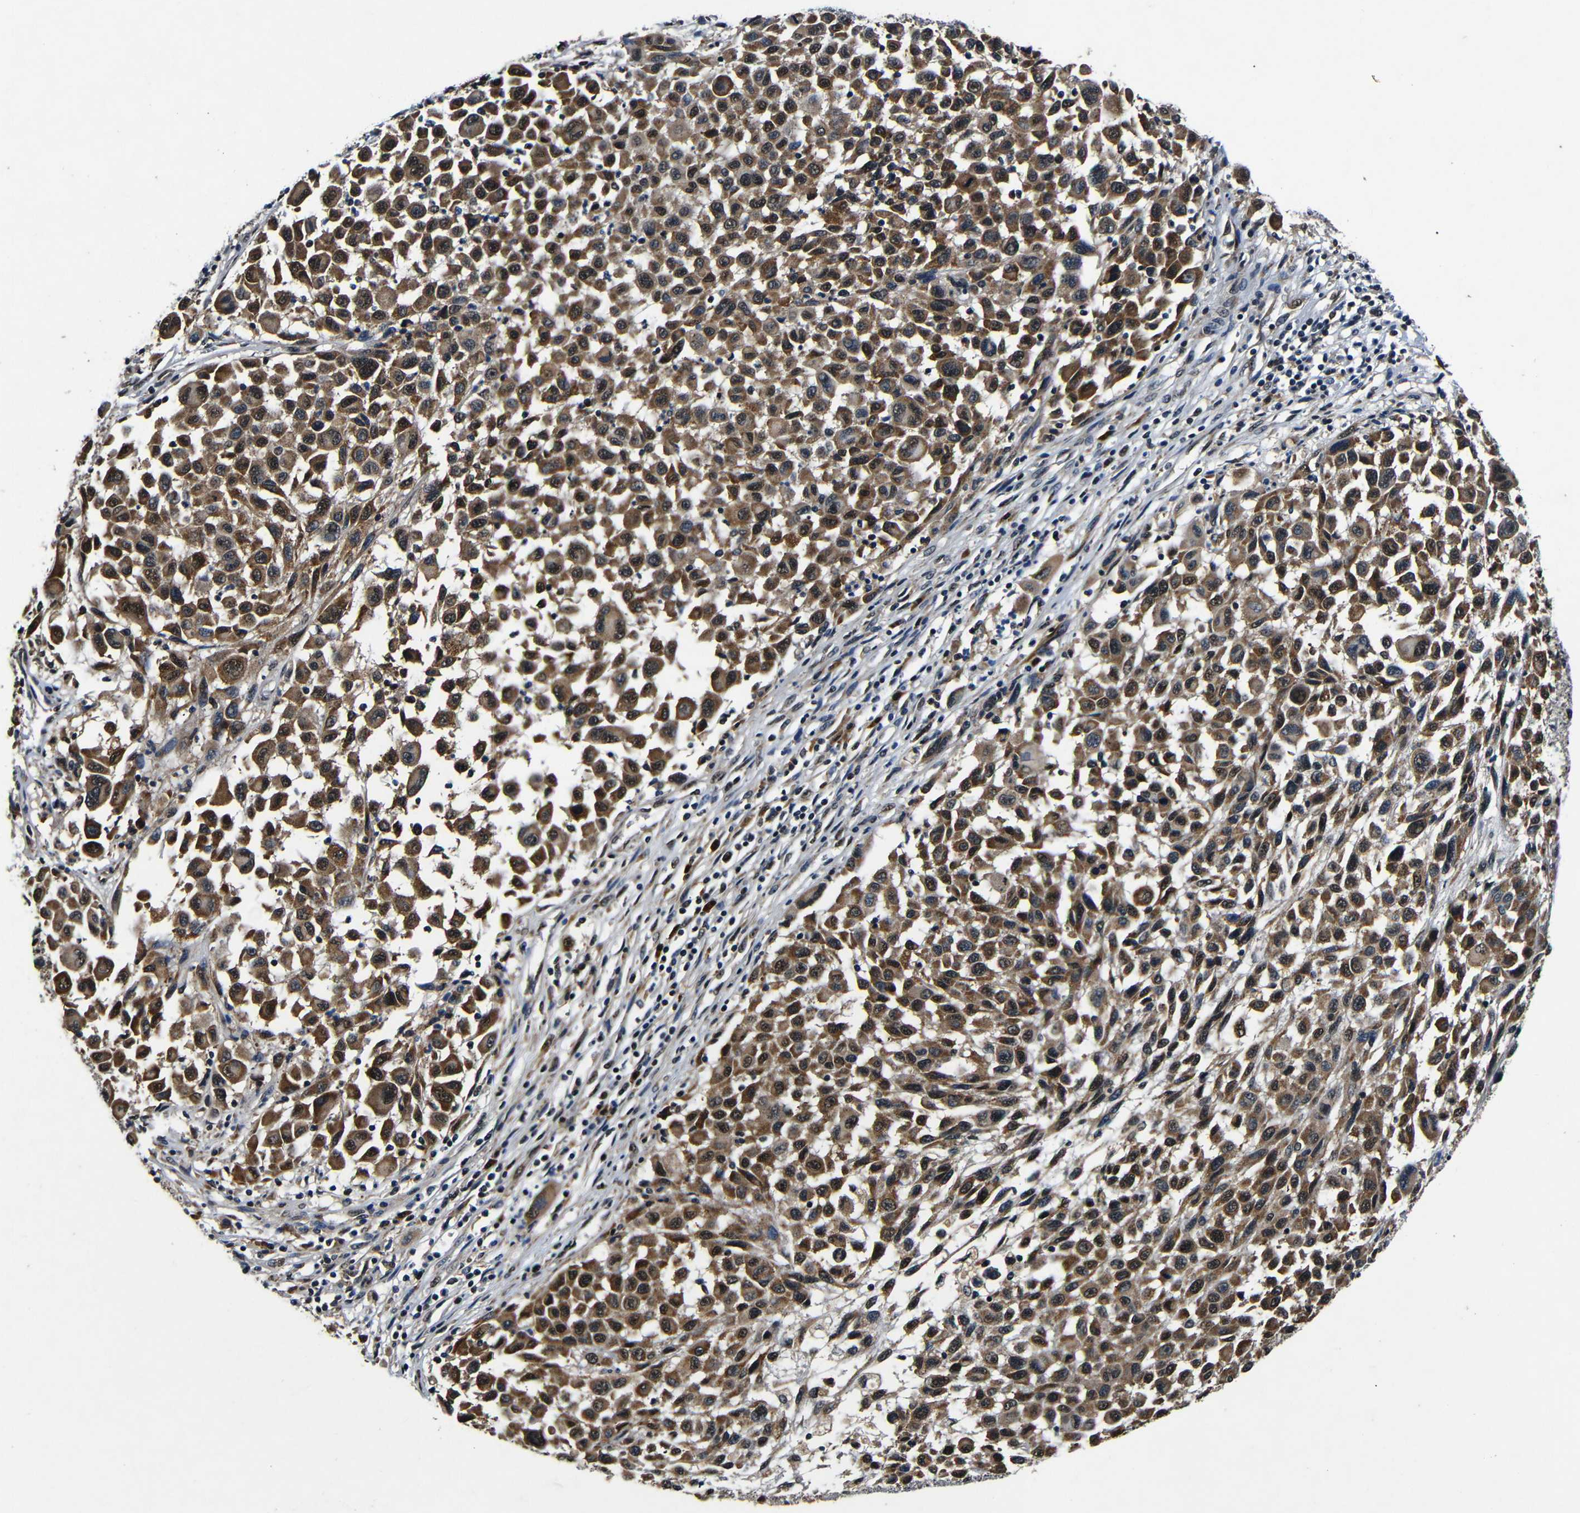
{"staining": {"intensity": "strong", "quantity": ">75%", "location": "cytoplasmic/membranous,nuclear"}, "tissue": "melanoma", "cell_type": "Tumor cells", "image_type": "cancer", "snomed": [{"axis": "morphology", "description": "Malignant melanoma, Metastatic site"}, {"axis": "topography", "description": "Lymph node"}], "caption": "A brown stain labels strong cytoplasmic/membranous and nuclear staining of a protein in human malignant melanoma (metastatic site) tumor cells.", "gene": "FOXD4", "patient": {"sex": "male", "age": 61}}